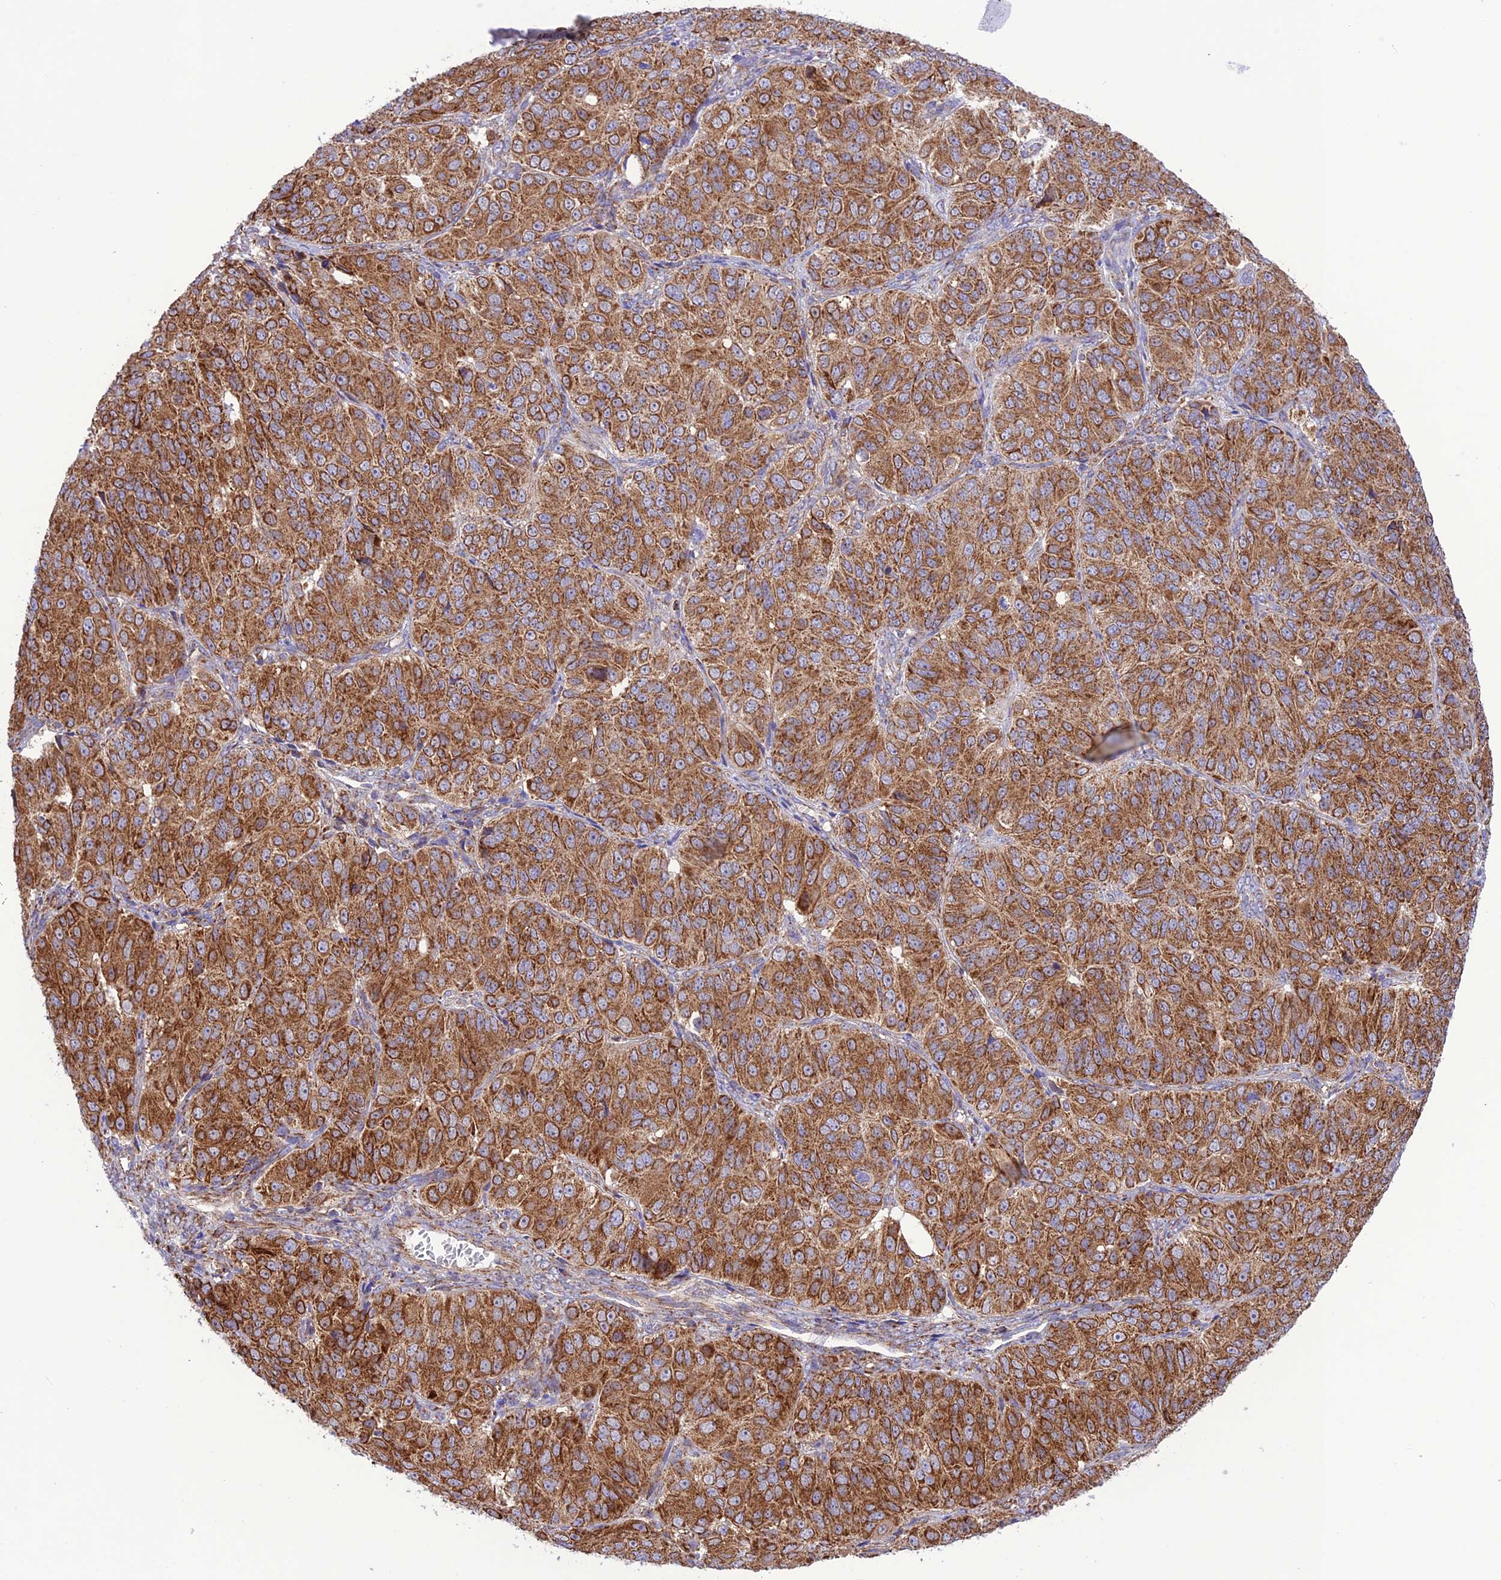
{"staining": {"intensity": "strong", "quantity": ">75%", "location": "cytoplasmic/membranous"}, "tissue": "ovarian cancer", "cell_type": "Tumor cells", "image_type": "cancer", "snomed": [{"axis": "morphology", "description": "Carcinoma, endometroid"}, {"axis": "topography", "description": "Ovary"}], "caption": "Ovarian cancer (endometroid carcinoma) stained with a brown dye reveals strong cytoplasmic/membranous positive positivity in about >75% of tumor cells.", "gene": "UAP1L1", "patient": {"sex": "female", "age": 51}}